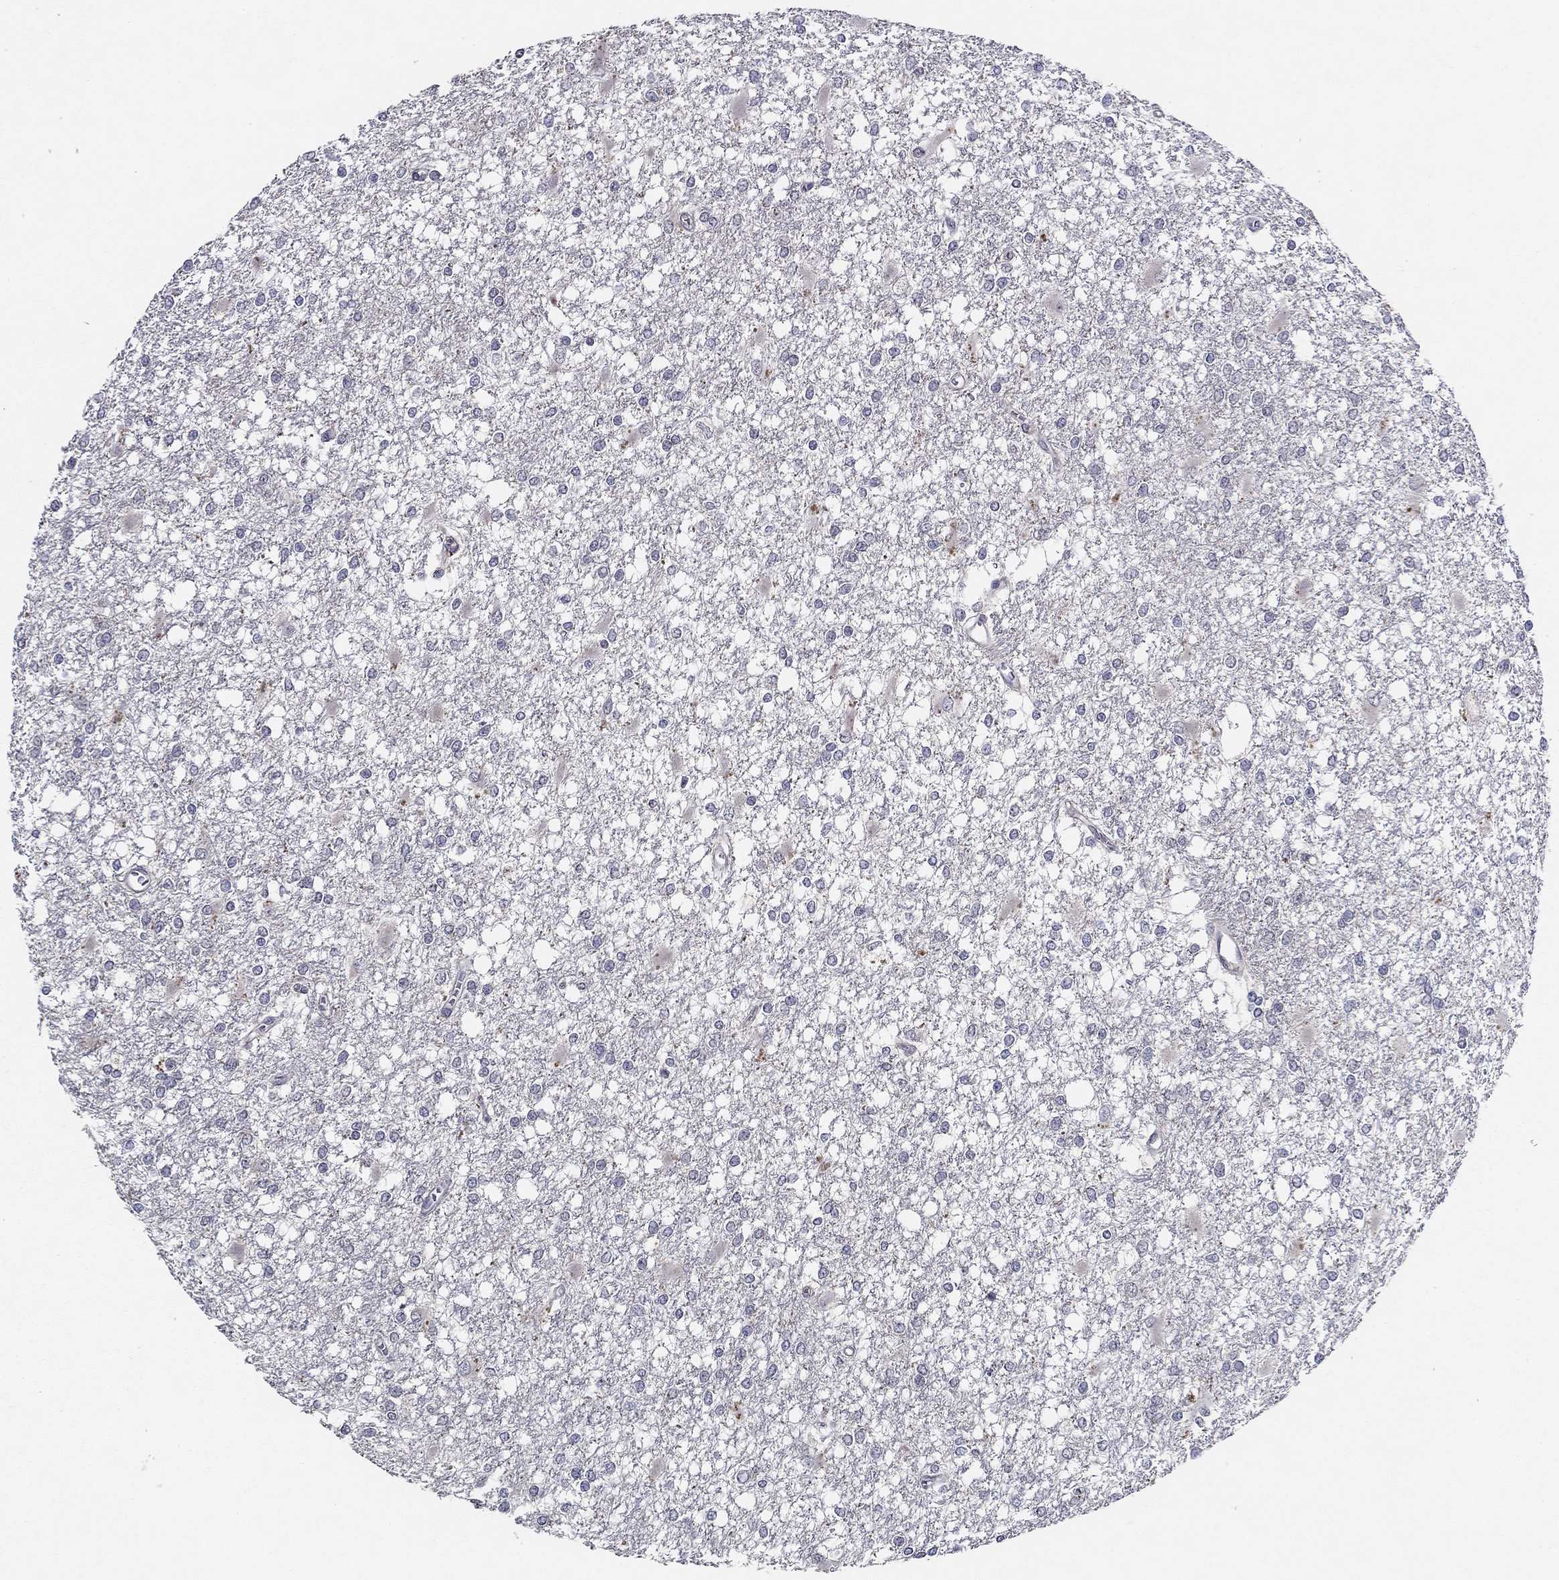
{"staining": {"intensity": "negative", "quantity": "none", "location": "none"}, "tissue": "glioma", "cell_type": "Tumor cells", "image_type": "cancer", "snomed": [{"axis": "morphology", "description": "Glioma, malignant, High grade"}, {"axis": "topography", "description": "Cerebral cortex"}], "caption": "Malignant glioma (high-grade) was stained to show a protein in brown. There is no significant expression in tumor cells.", "gene": "ESR2", "patient": {"sex": "male", "age": 79}}